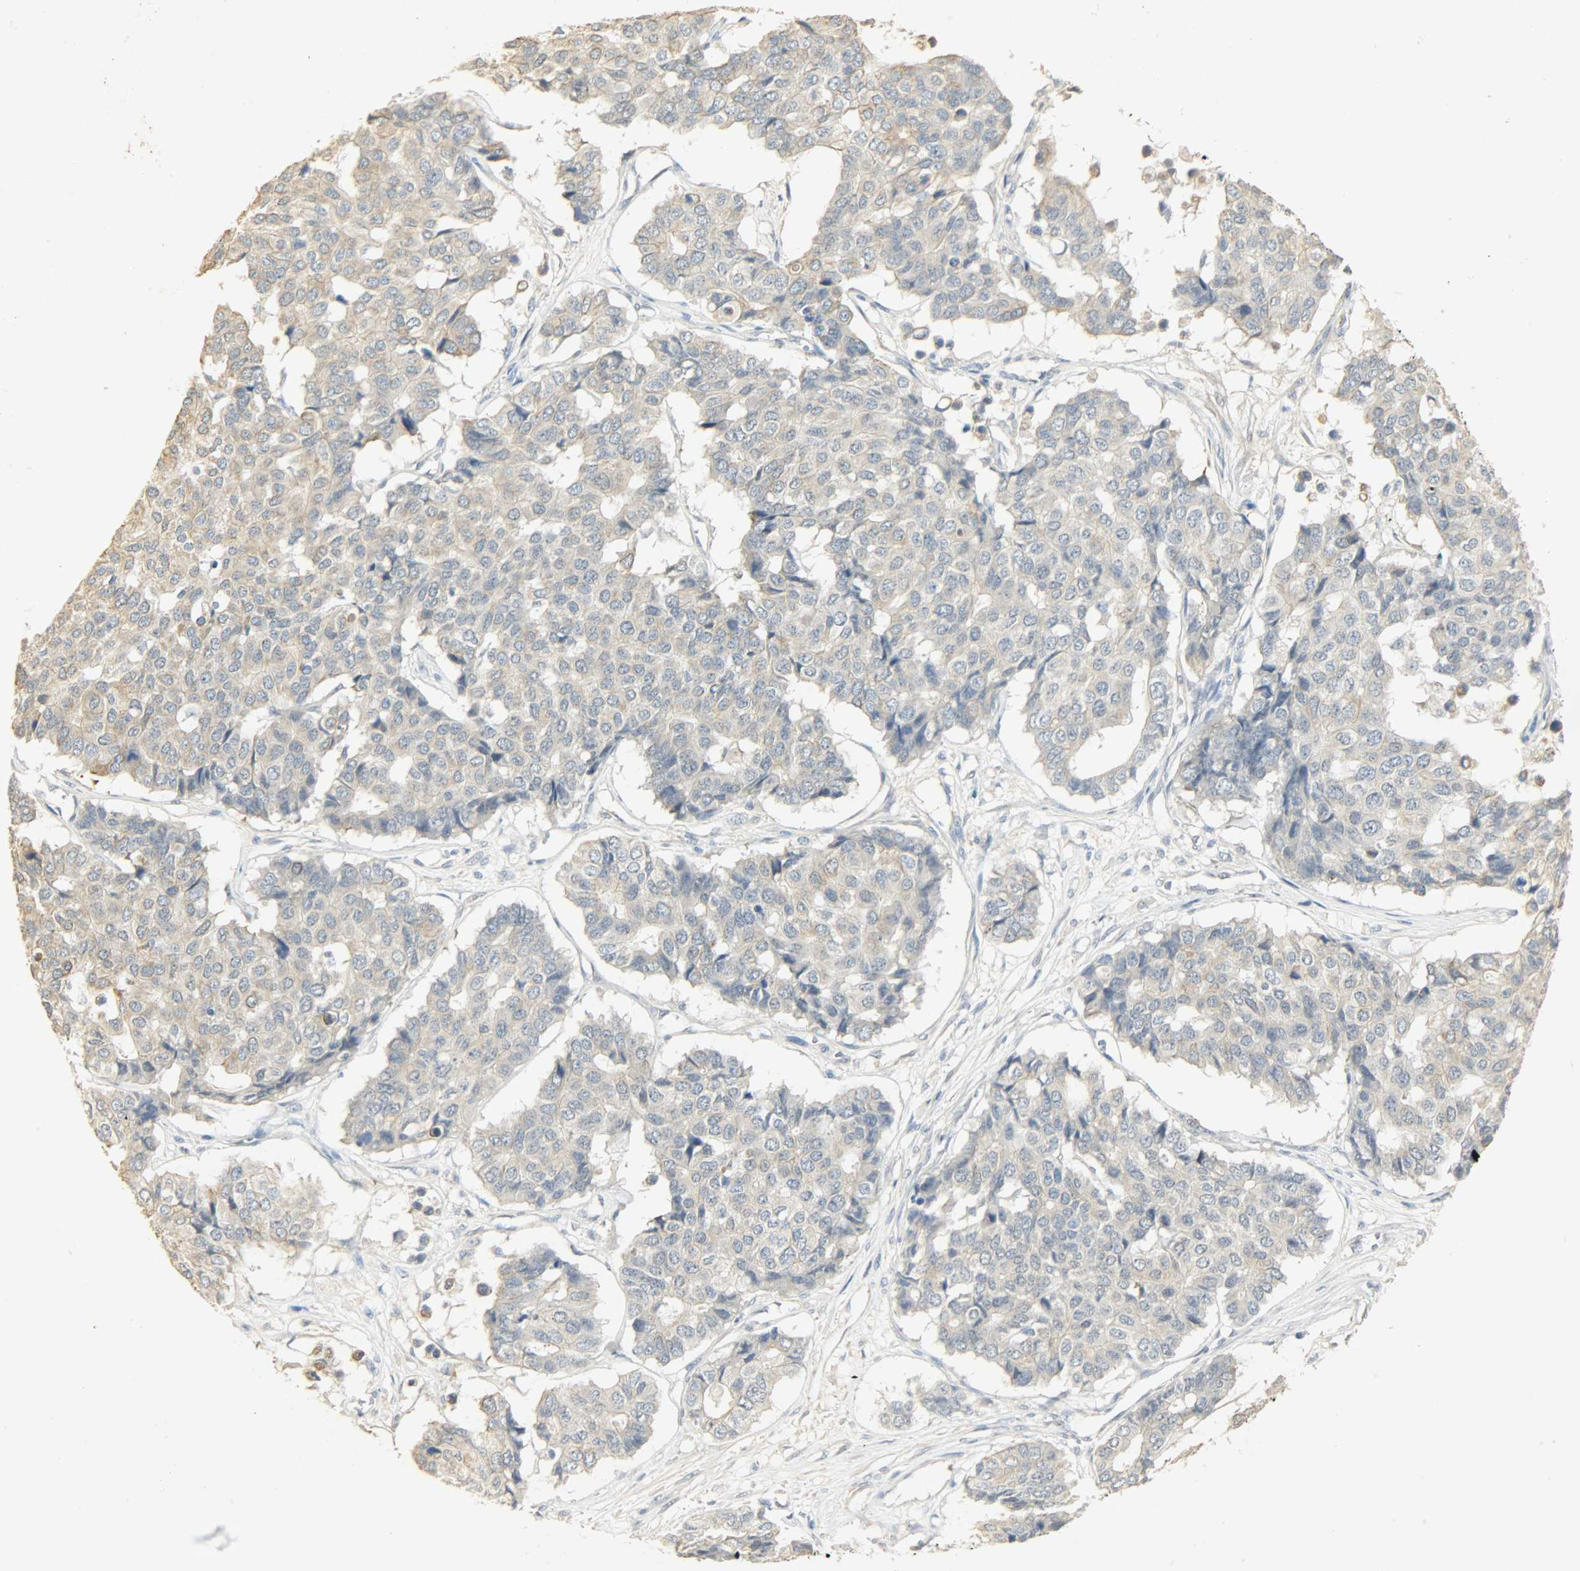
{"staining": {"intensity": "moderate", "quantity": "<25%", "location": "cytoplasmic/membranous"}, "tissue": "pancreatic cancer", "cell_type": "Tumor cells", "image_type": "cancer", "snomed": [{"axis": "morphology", "description": "Adenocarcinoma, NOS"}, {"axis": "topography", "description": "Pancreas"}], "caption": "Immunohistochemistry (DAB) staining of human adenocarcinoma (pancreatic) reveals moderate cytoplasmic/membranous protein expression in about <25% of tumor cells. Immunohistochemistry (ihc) stains the protein of interest in brown and the nuclei are stained blue.", "gene": "USP13", "patient": {"sex": "male", "age": 50}}